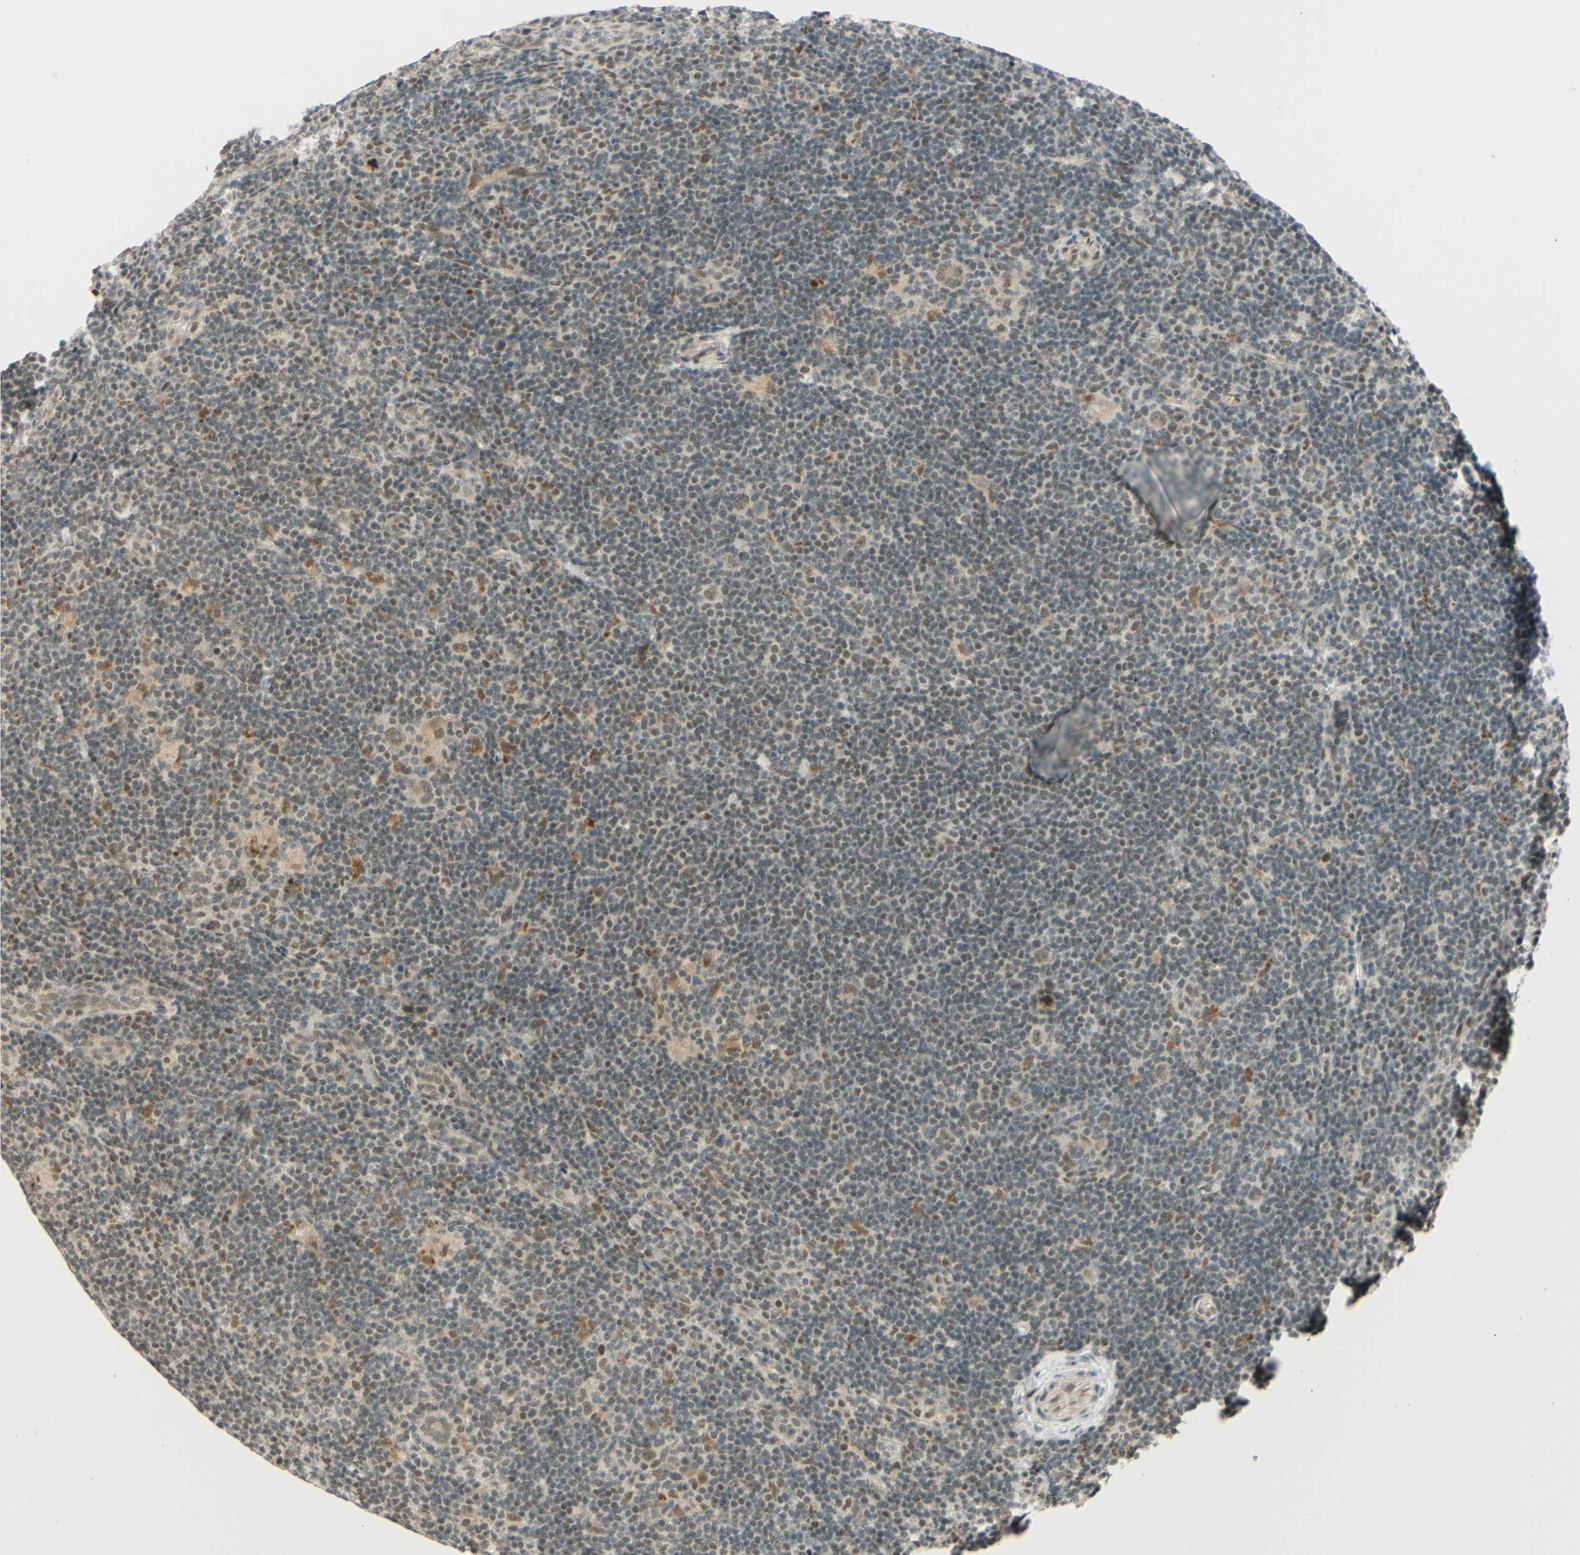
{"staining": {"intensity": "moderate", "quantity": ">75%", "location": "cytoplasmic/membranous"}, "tissue": "lymphoma", "cell_type": "Tumor cells", "image_type": "cancer", "snomed": [{"axis": "morphology", "description": "Hodgkin's disease, NOS"}, {"axis": "topography", "description": "Lymph node"}], "caption": "This image shows Hodgkin's disease stained with immunohistochemistry (IHC) to label a protein in brown. The cytoplasmic/membranous of tumor cells show moderate positivity for the protein. Nuclei are counter-stained blue.", "gene": "SMARCB1", "patient": {"sex": "female", "age": 57}}